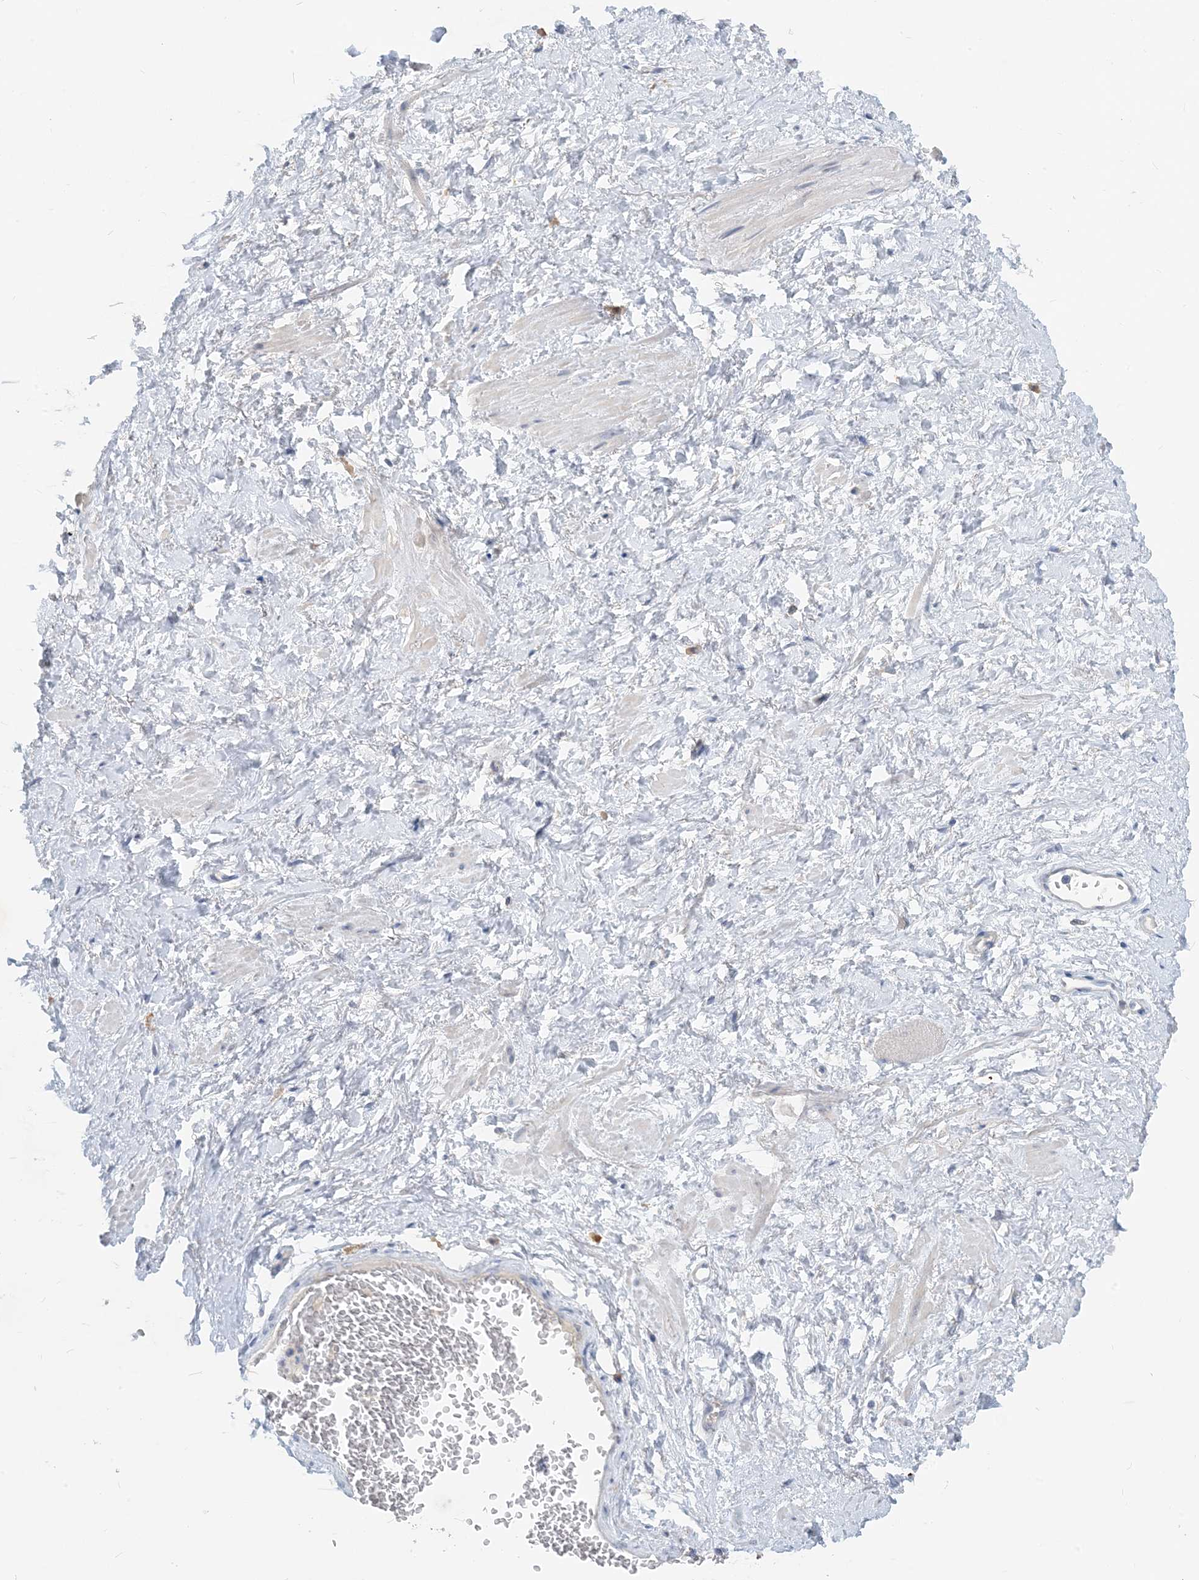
{"staining": {"intensity": "negative", "quantity": "none", "location": "none"}, "tissue": "adipose tissue", "cell_type": "Adipocytes", "image_type": "normal", "snomed": [{"axis": "morphology", "description": "Normal tissue, NOS"}, {"axis": "morphology", "description": "Adenocarcinoma, Low grade"}, {"axis": "topography", "description": "Prostate"}, {"axis": "topography", "description": "Peripheral nerve tissue"}], "caption": "The IHC image has no significant staining in adipocytes of adipose tissue. The staining is performed using DAB brown chromogen with nuclei counter-stained in using hematoxylin.", "gene": "ZCCHC12", "patient": {"sex": "male", "age": 63}}